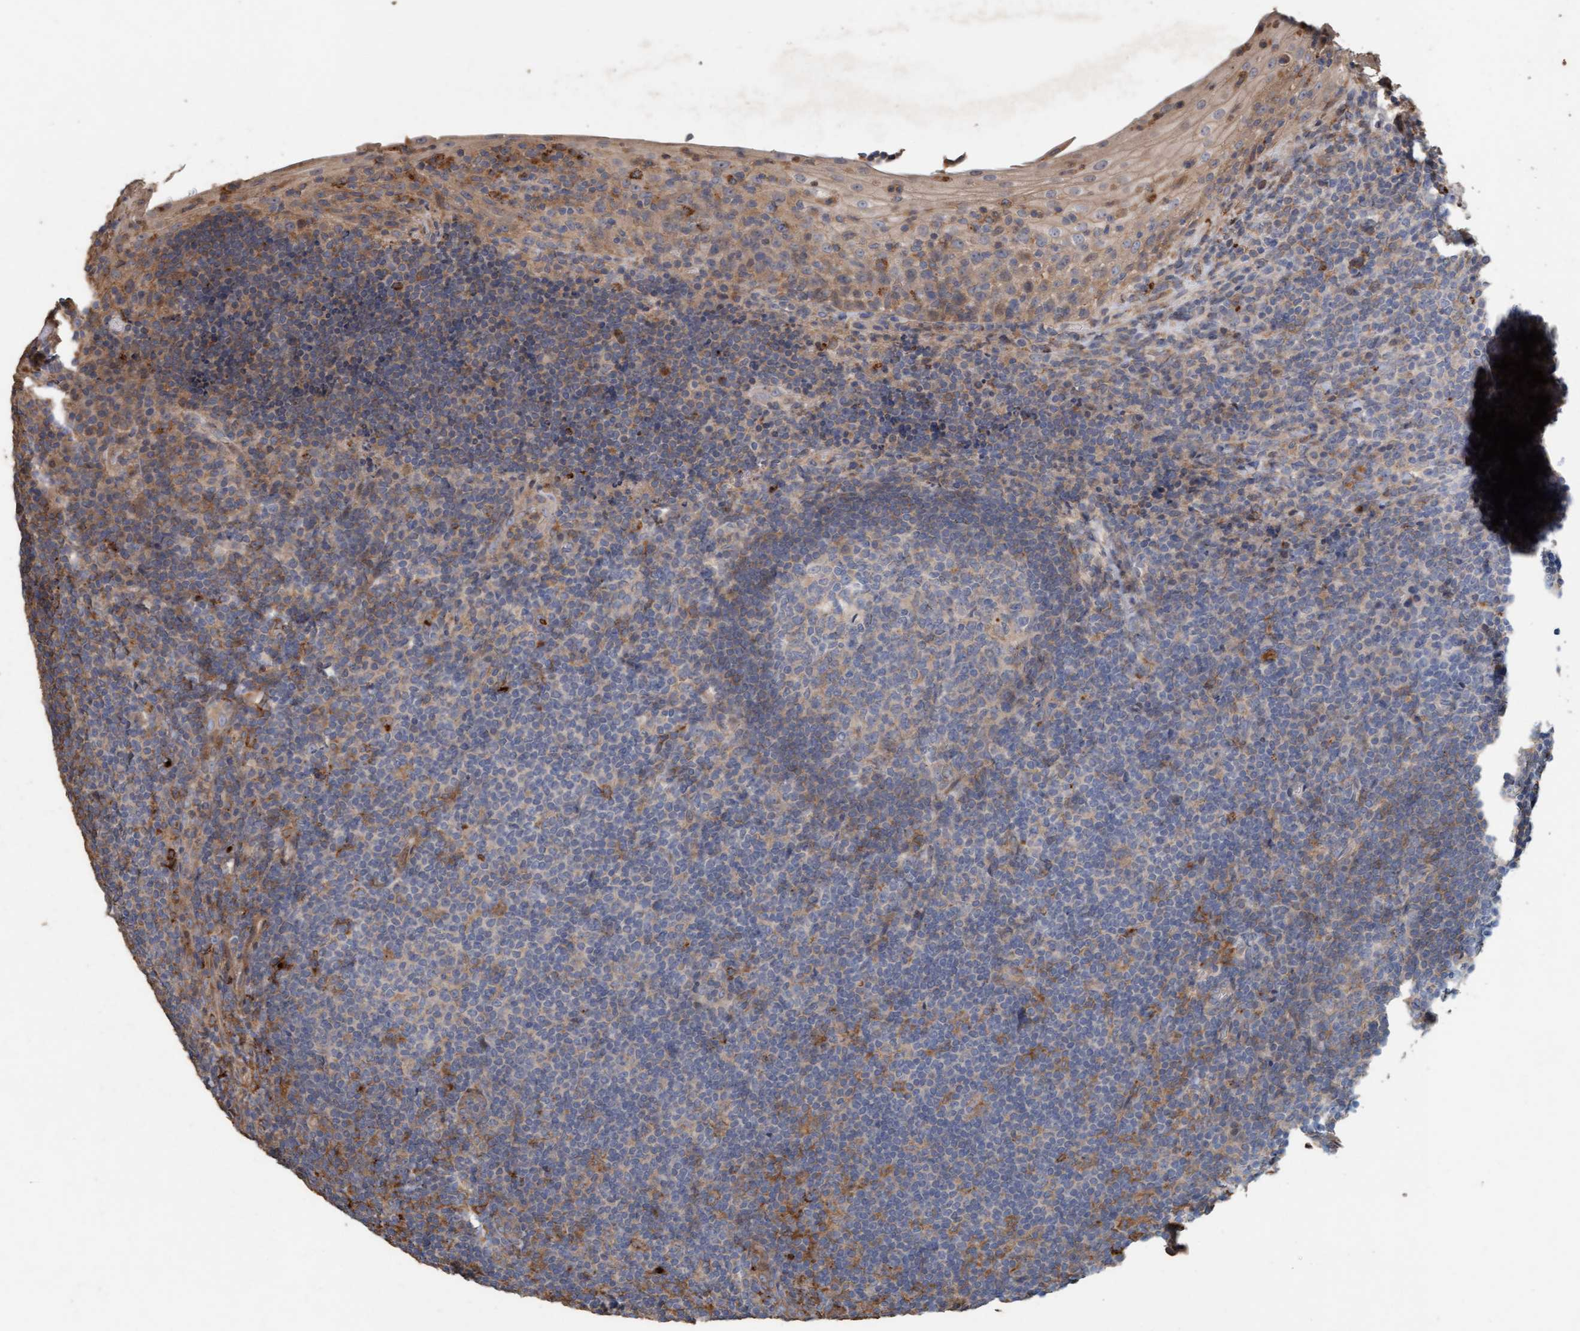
{"staining": {"intensity": "moderate", "quantity": "<25%", "location": "cytoplasmic/membranous"}, "tissue": "tonsil", "cell_type": "Germinal center cells", "image_type": "normal", "snomed": [{"axis": "morphology", "description": "Normal tissue, NOS"}, {"axis": "topography", "description": "Tonsil"}], "caption": "A high-resolution micrograph shows immunohistochemistry (IHC) staining of unremarkable tonsil, which shows moderate cytoplasmic/membranous staining in about <25% of germinal center cells.", "gene": "LONRF1", "patient": {"sex": "male", "age": 37}}